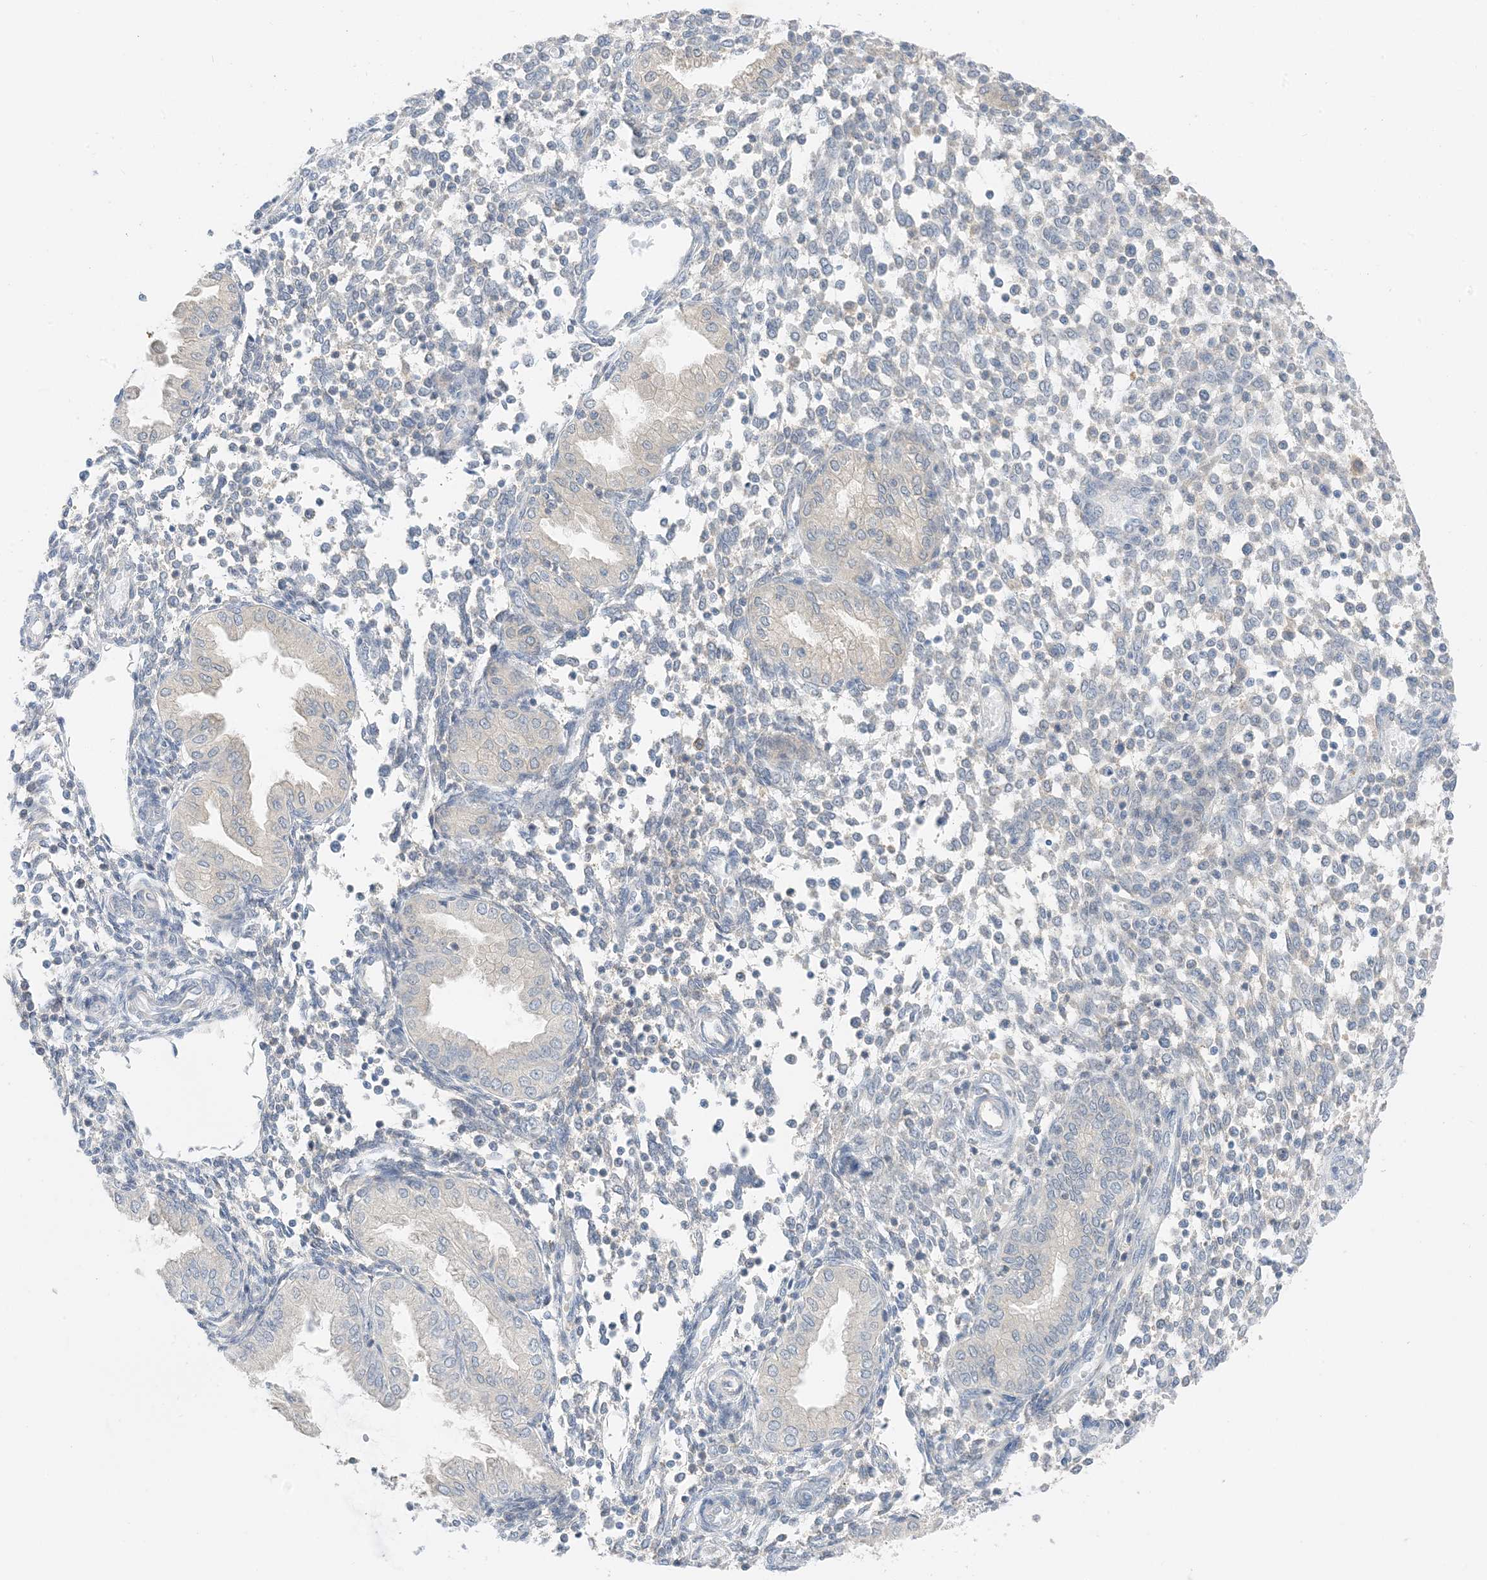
{"staining": {"intensity": "negative", "quantity": "none", "location": "none"}, "tissue": "endometrium", "cell_type": "Cells in endometrial stroma", "image_type": "normal", "snomed": [{"axis": "morphology", "description": "Normal tissue, NOS"}, {"axis": "topography", "description": "Endometrium"}], "caption": "This is a micrograph of immunohistochemistry (IHC) staining of normal endometrium, which shows no positivity in cells in endometrial stroma. (DAB (3,3'-diaminobenzidine) IHC visualized using brightfield microscopy, high magnification).", "gene": "KIFBP", "patient": {"sex": "female", "age": 53}}